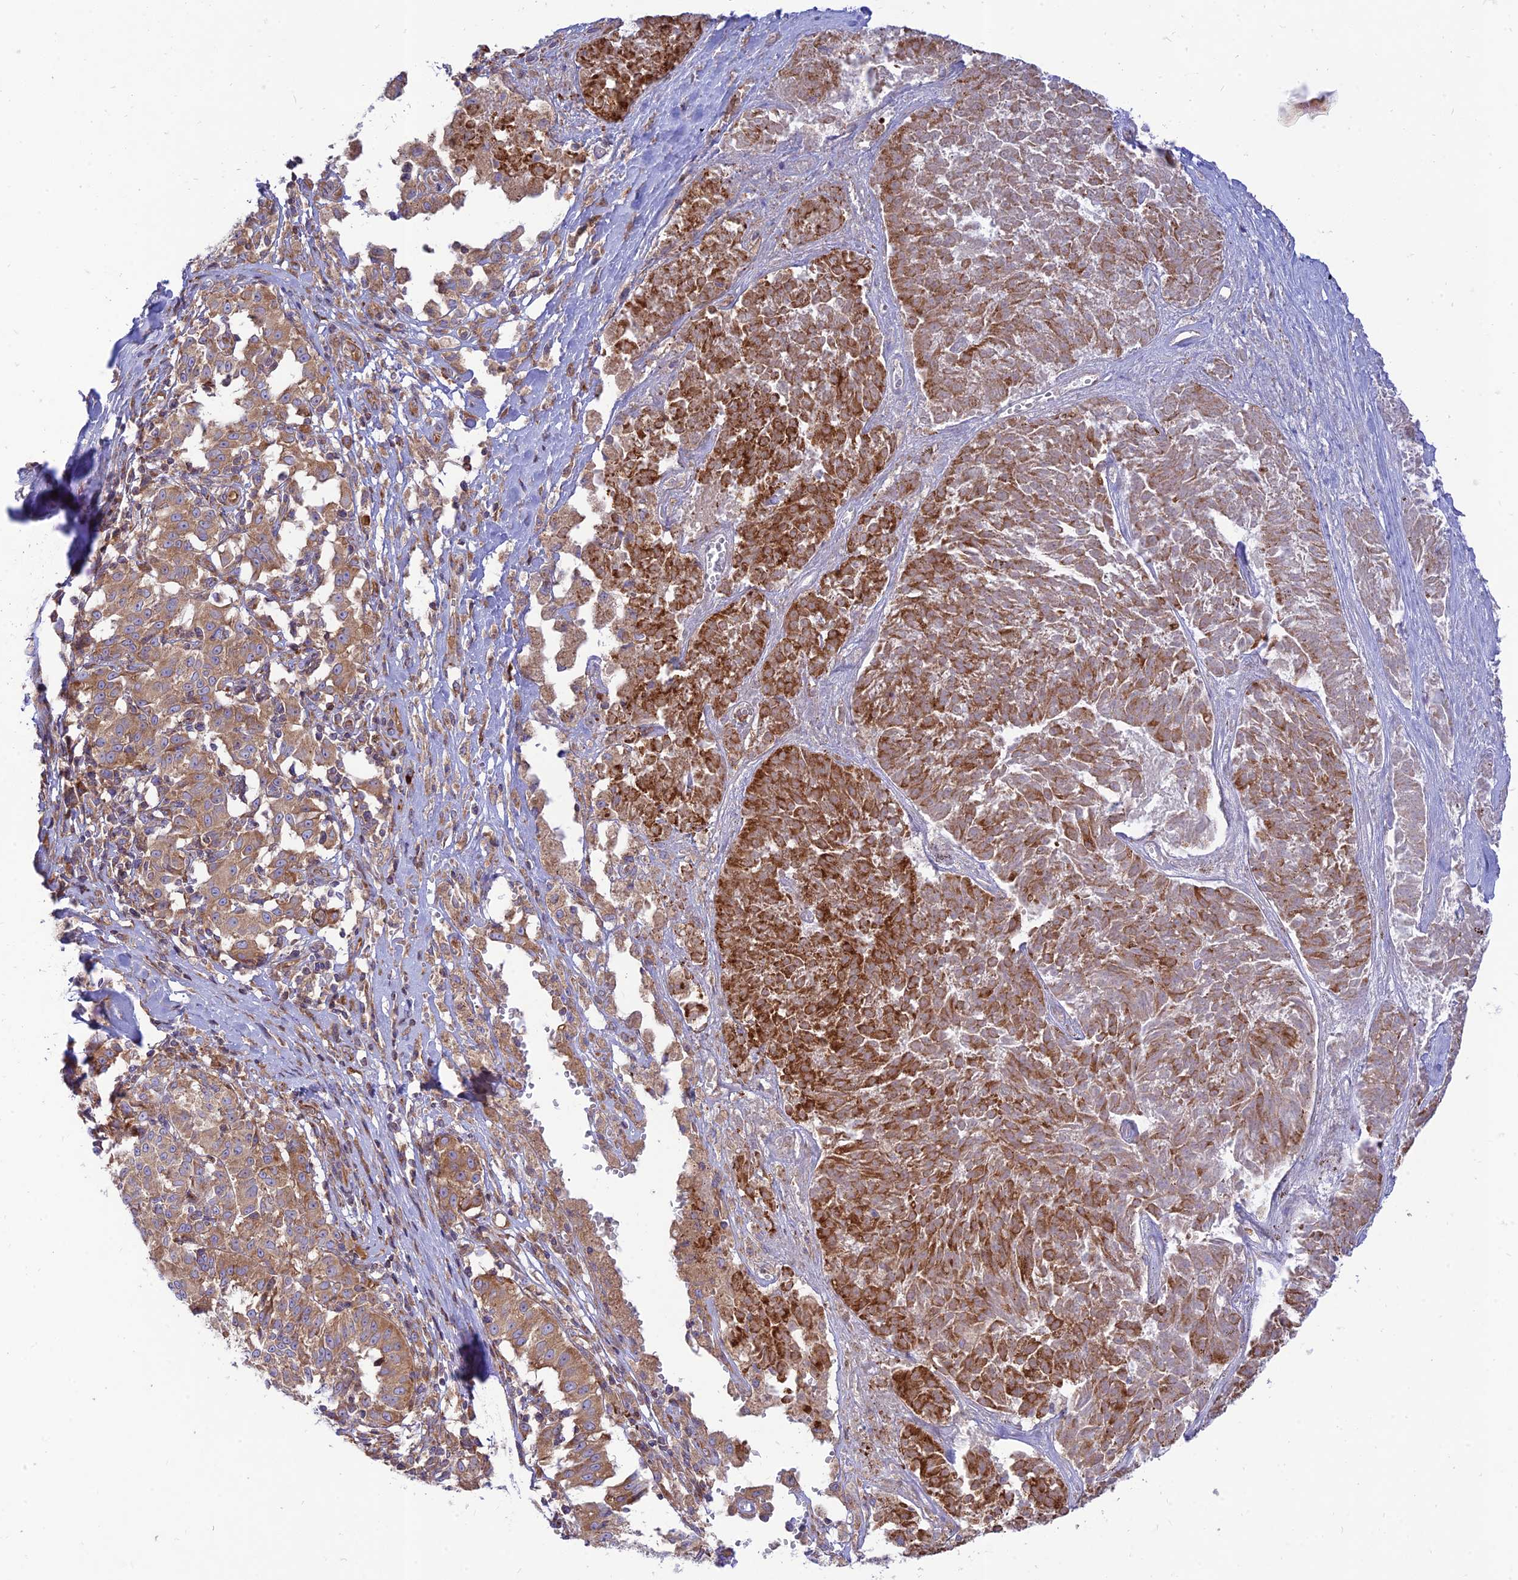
{"staining": {"intensity": "moderate", "quantity": ">75%", "location": "cytoplasmic/membranous"}, "tissue": "melanoma", "cell_type": "Tumor cells", "image_type": "cancer", "snomed": [{"axis": "morphology", "description": "Malignant melanoma, NOS"}, {"axis": "topography", "description": "Skin"}], "caption": "Immunohistochemical staining of human malignant melanoma displays medium levels of moderate cytoplasmic/membranous protein positivity in about >75% of tumor cells.", "gene": "PIMREG", "patient": {"sex": "female", "age": 72}}